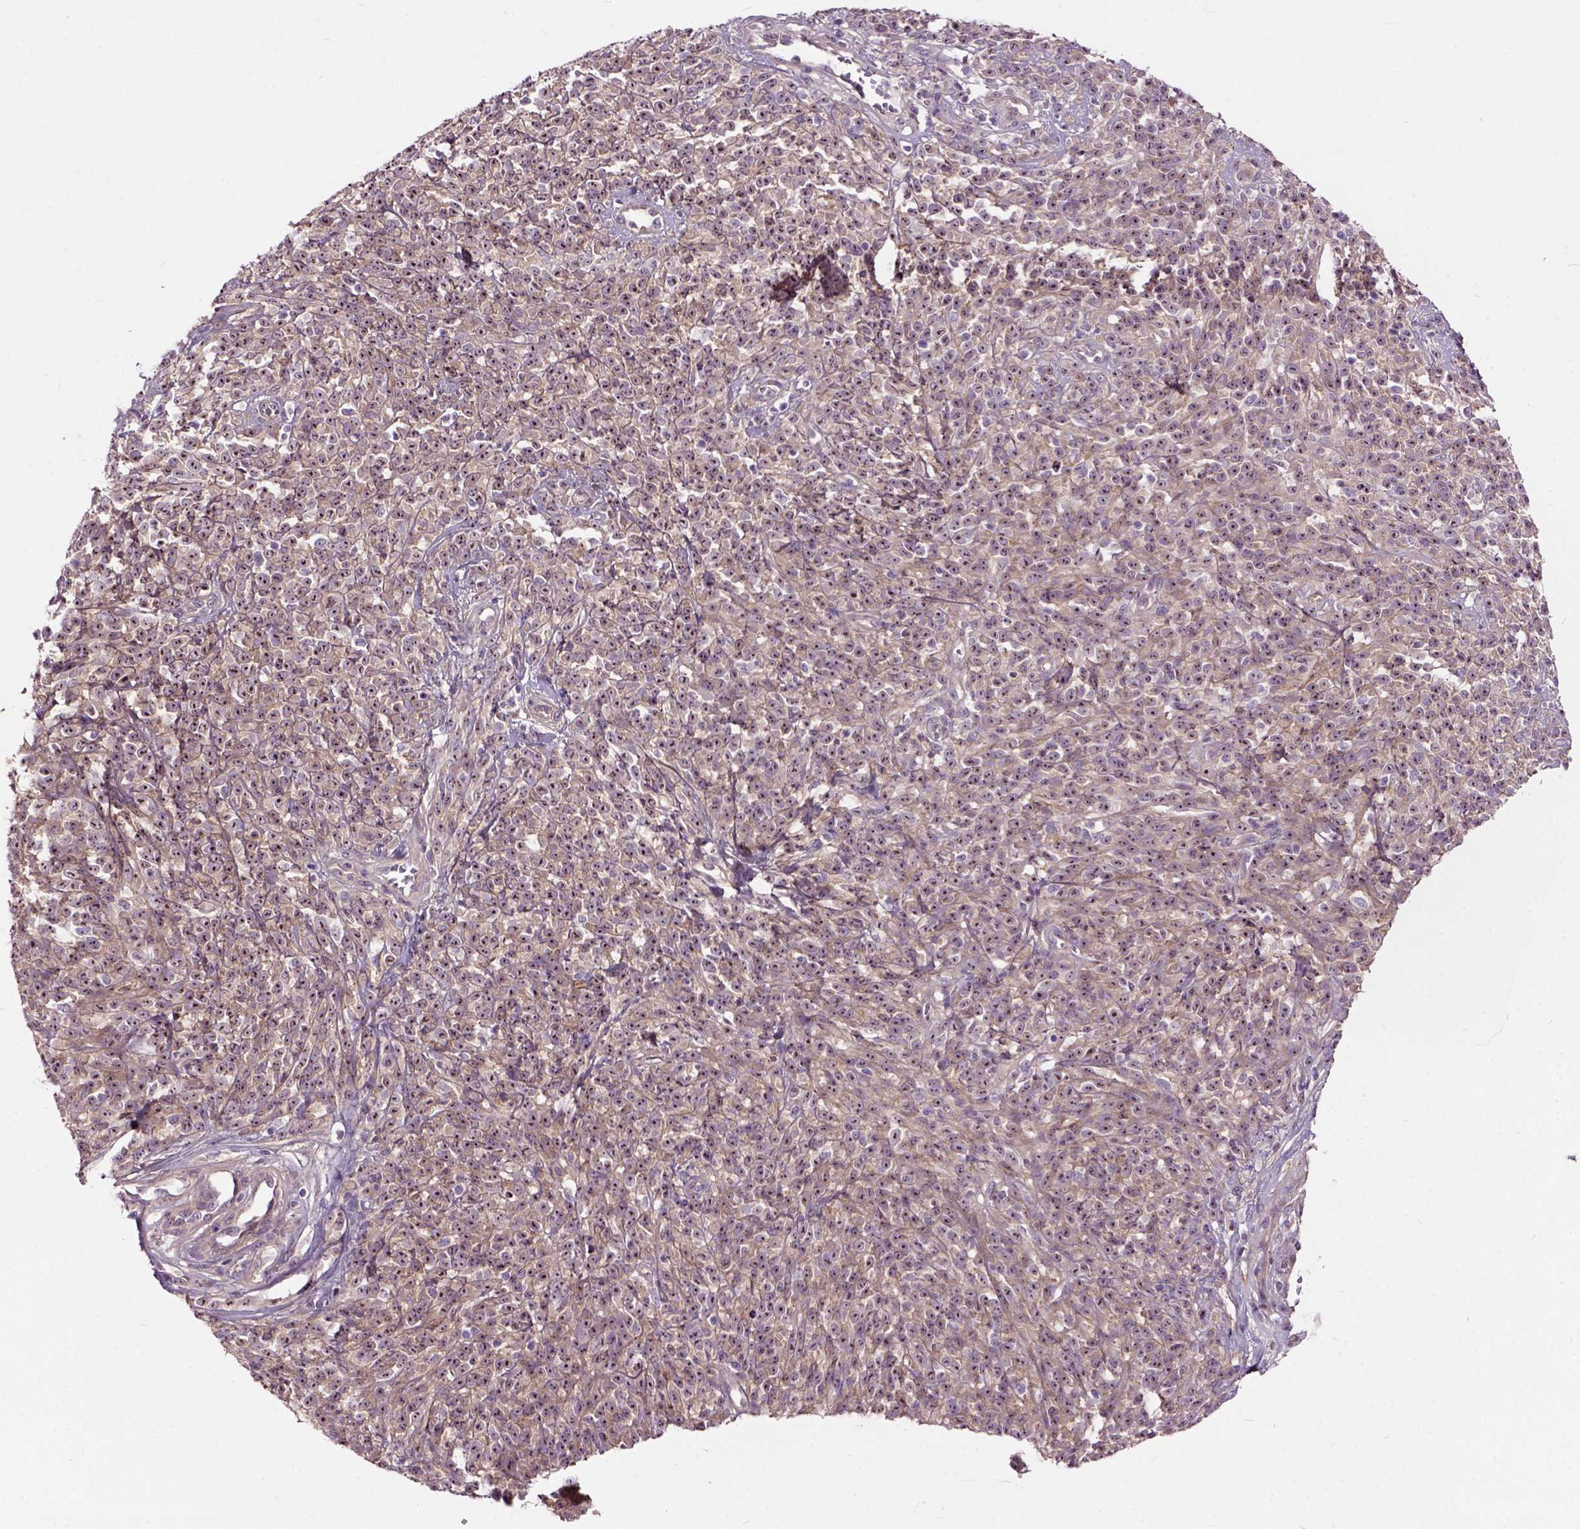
{"staining": {"intensity": "strong", "quantity": ">75%", "location": "cytoplasmic/membranous,nuclear"}, "tissue": "melanoma", "cell_type": "Tumor cells", "image_type": "cancer", "snomed": [{"axis": "morphology", "description": "Malignant melanoma, NOS"}, {"axis": "topography", "description": "Skin"}, {"axis": "topography", "description": "Skin of trunk"}], "caption": "High-magnification brightfield microscopy of malignant melanoma stained with DAB (3,3'-diaminobenzidine) (brown) and counterstained with hematoxylin (blue). tumor cells exhibit strong cytoplasmic/membranous and nuclear expression is seen in about>75% of cells.", "gene": "MAPT", "patient": {"sex": "male", "age": 74}}